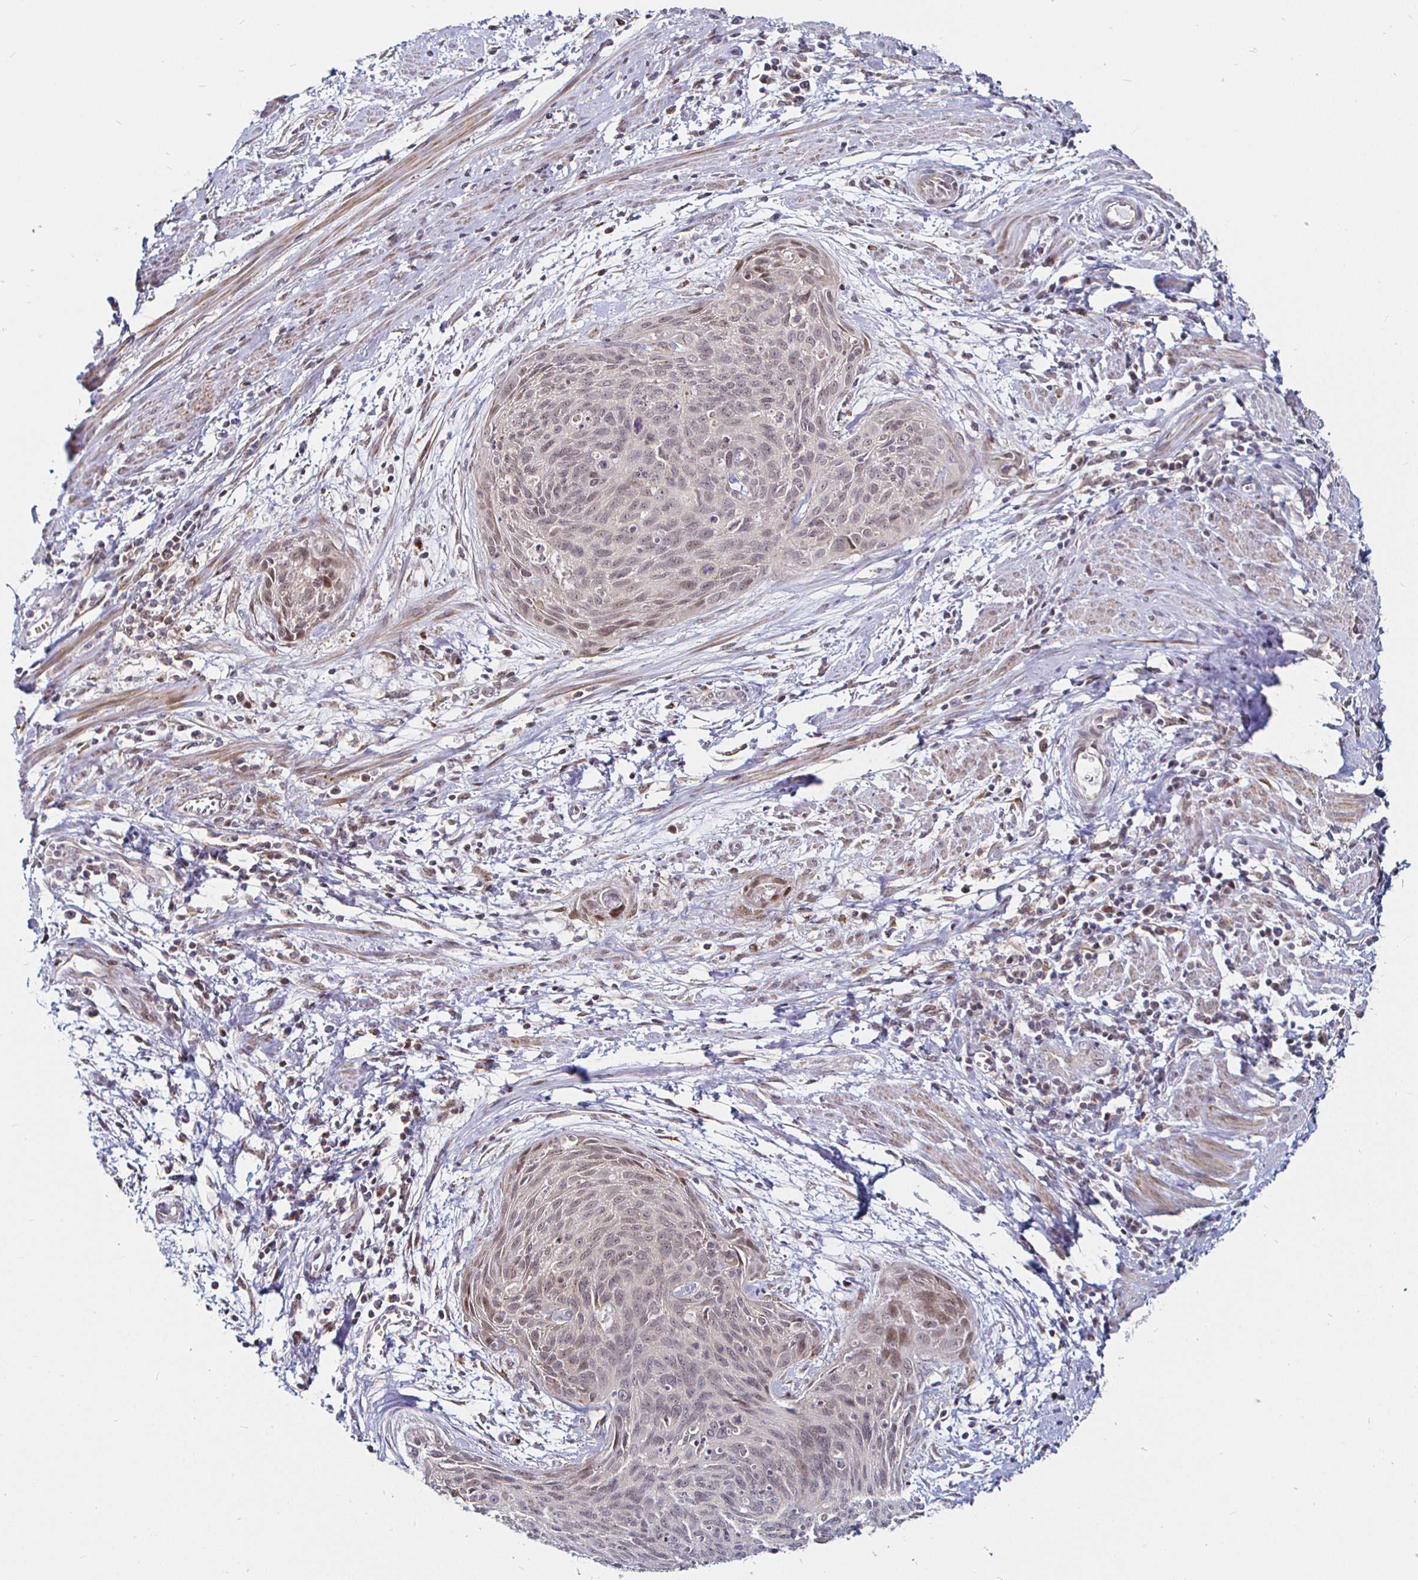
{"staining": {"intensity": "weak", "quantity": ">75%", "location": "nuclear"}, "tissue": "cervical cancer", "cell_type": "Tumor cells", "image_type": "cancer", "snomed": [{"axis": "morphology", "description": "Squamous cell carcinoma, NOS"}, {"axis": "topography", "description": "Cervix"}], "caption": "Brown immunohistochemical staining in cervical cancer displays weak nuclear staining in approximately >75% of tumor cells.", "gene": "ATG3", "patient": {"sex": "female", "age": 55}}